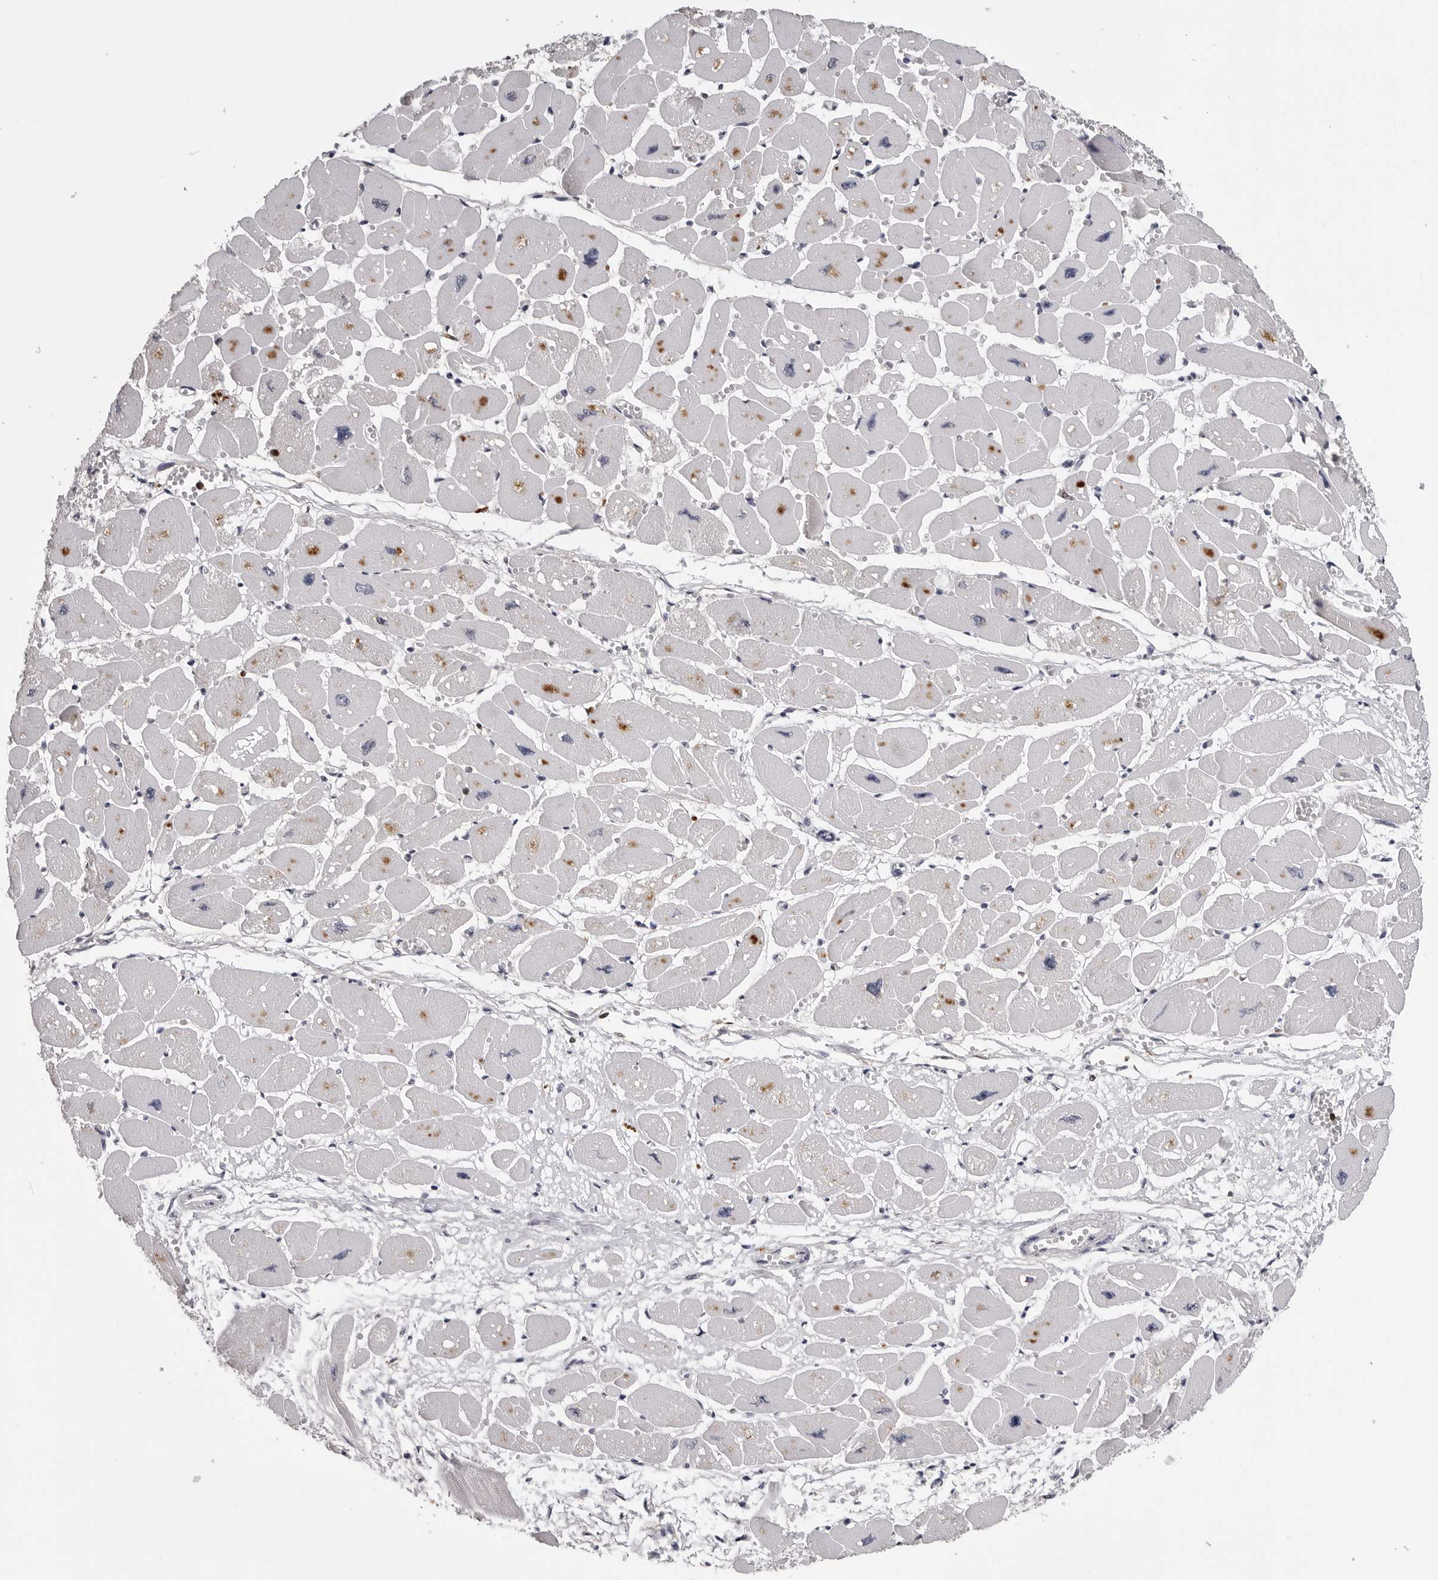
{"staining": {"intensity": "weak", "quantity": "<25%", "location": "cytoplasmic/membranous"}, "tissue": "heart muscle", "cell_type": "Cardiomyocytes", "image_type": "normal", "snomed": [{"axis": "morphology", "description": "Normal tissue, NOS"}, {"axis": "topography", "description": "Heart"}], "caption": "Immunohistochemistry (IHC) histopathology image of benign heart muscle: heart muscle stained with DAB (3,3'-diaminobenzidine) reveals no significant protein expression in cardiomyocytes. (DAB IHC with hematoxylin counter stain).", "gene": "TRMT13", "patient": {"sex": "female", "age": 54}}